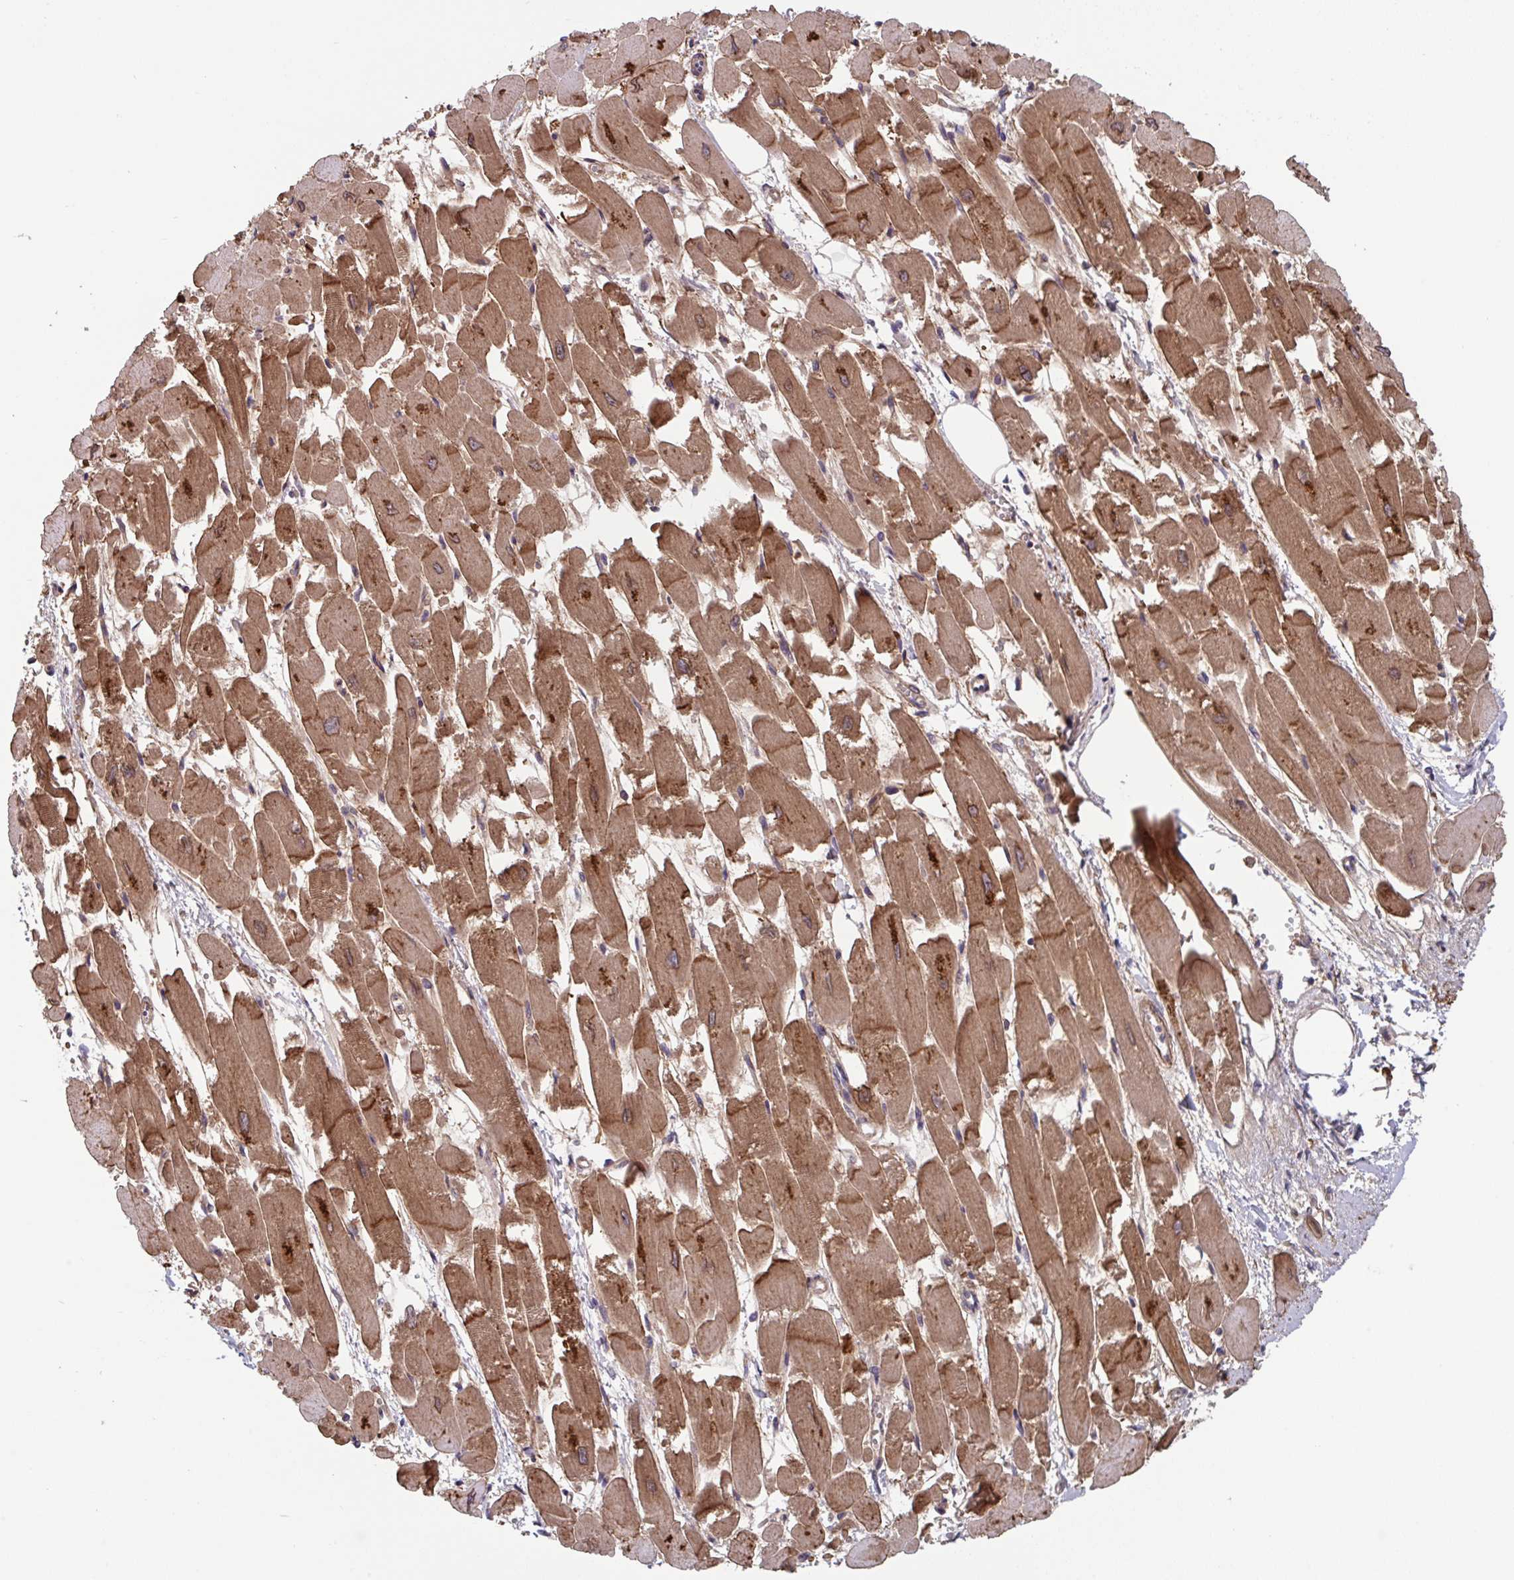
{"staining": {"intensity": "moderate", "quantity": ">75%", "location": "cytoplasmic/membranous"}, "tissue": "heart muscle", "cell_type": "Cardiomyocytes", "image_type": "normal", "snomed": [{"axis": "morphology", "description": "Normal tissue, NOS"}, {"axis": "topography", "description": "Heart"}], "caption": "IHC photomicrograph of unremarkable heart muscle: human heart muscle stained using immunohistochemistry shows medium levels of moderate protein expression localized specifically in the cytoplasmic/membranous of cardiomyocytes, appearing as a cytoplasmic/membranous brown color.", "gene": "TIGAR", "patient": {"sex": "female", "age": 52}}